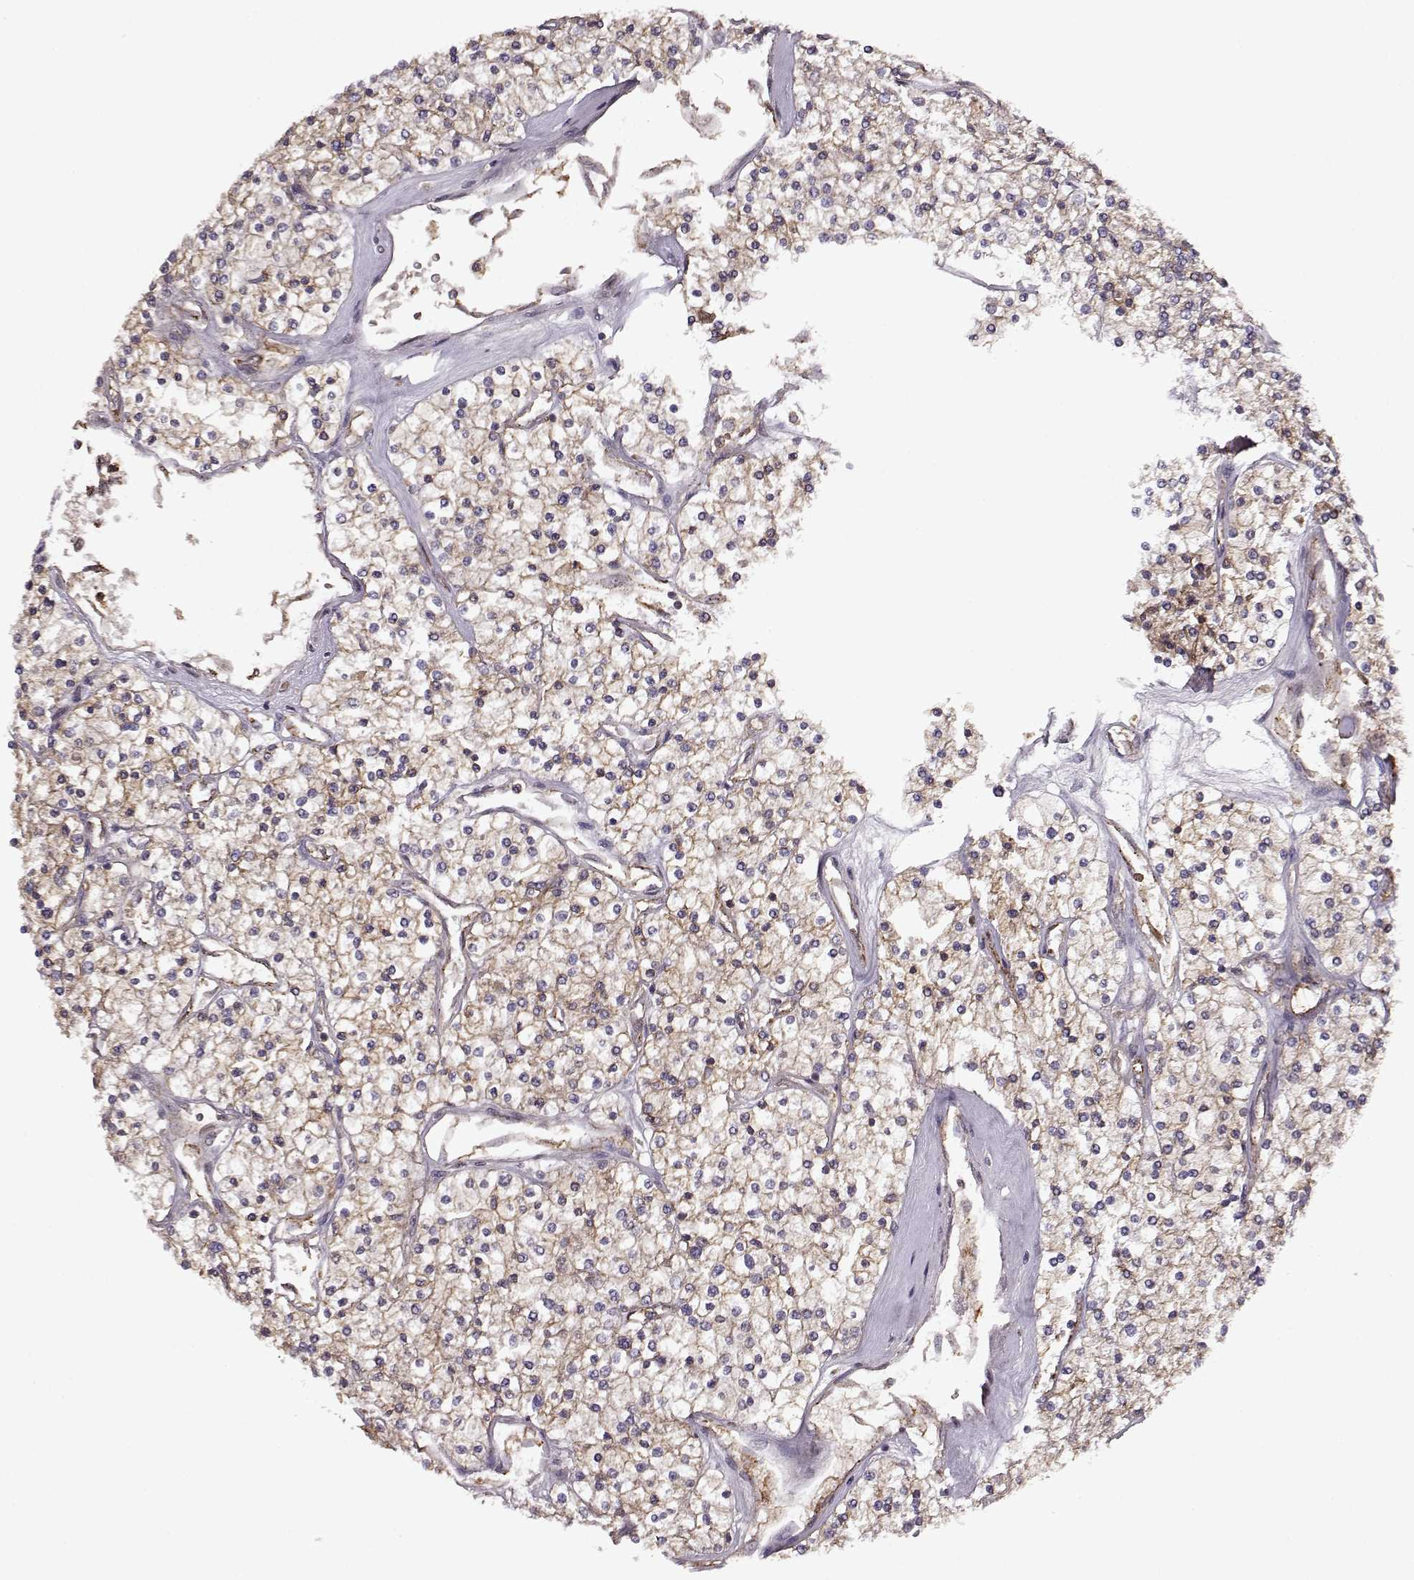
{"staining": {"intensity": "weak", "quantity": ">75%", "location": "cytoplasmic/membranous"}, "tissue": "renal cancer", "cell_type": "Tumor cells", "image_type": "cancer", "snomed": [{"axis": "morphology", "description": "Adenocarcinoma, NOS"}, {"axis": "topography", "description": "Kidney"}], "caption": "Protein expression analysis of human renal cancer reveals weak cytoplasmic/membranous expression in approximately >75% of tumor cells.", "gene": "IFRD2", "patient": {"sex": "male", "age": 80}}